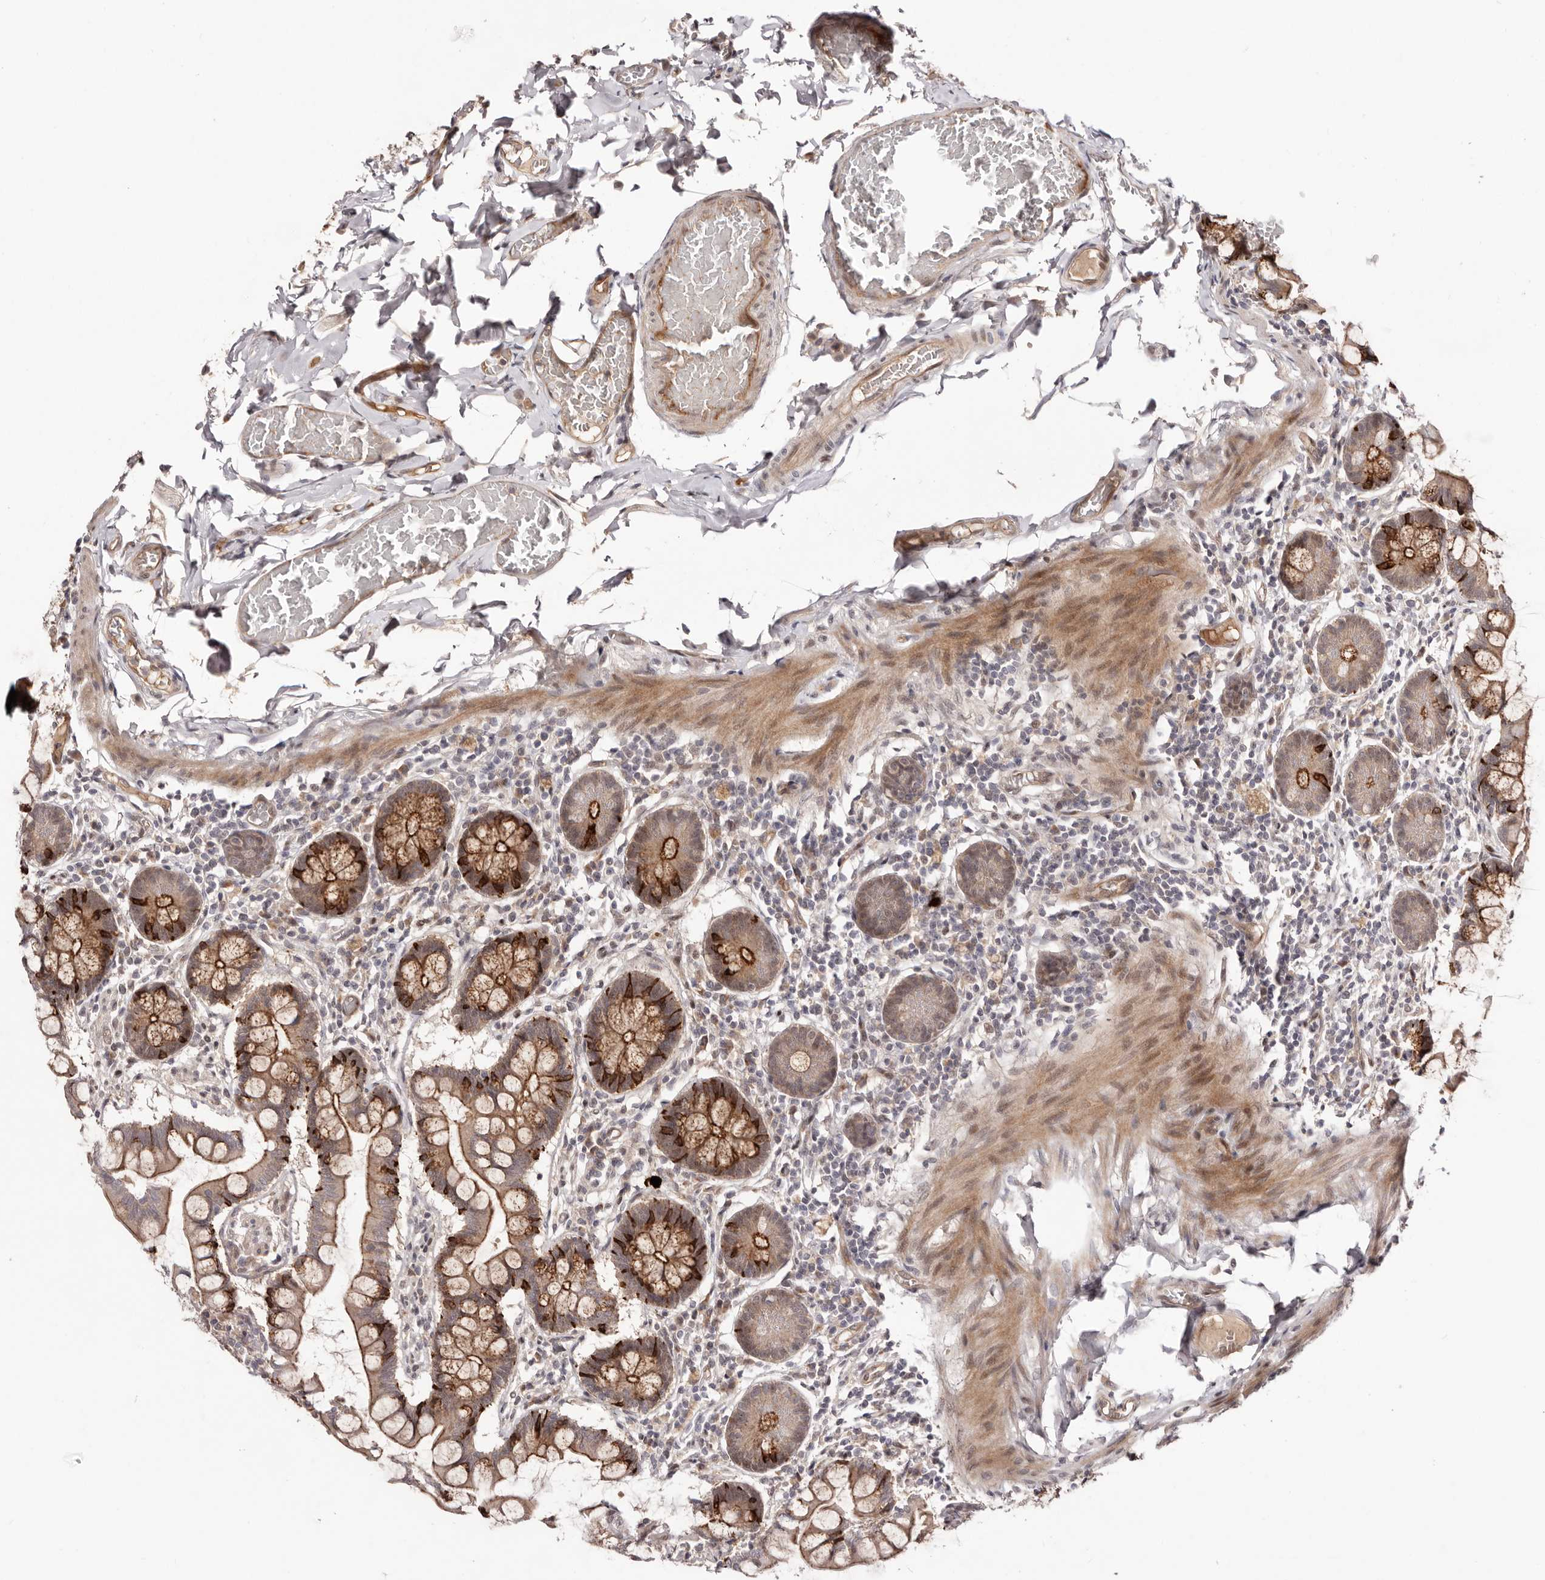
{"staining": {"intensity": "strong", "quantity": "25%-75%", "location": "cytoplasmic/membranous"}, "tissue": "small intestine", "cell_type": "Glandular cells", "image_type": "normal", "snomed": [{"axis": "morphology", "description": "Normal tissue, NOS"}, {"axis": "topography", "description": "Small intestine"}], "caption": "IHC of unremarkable human small intestine demonstrates high levels of strong cytoplasmic/membranous expression in approximately 25%-75% of glandular cells.", "gene": "EGR3", "patient": {"sex": "male", "age": 41}}